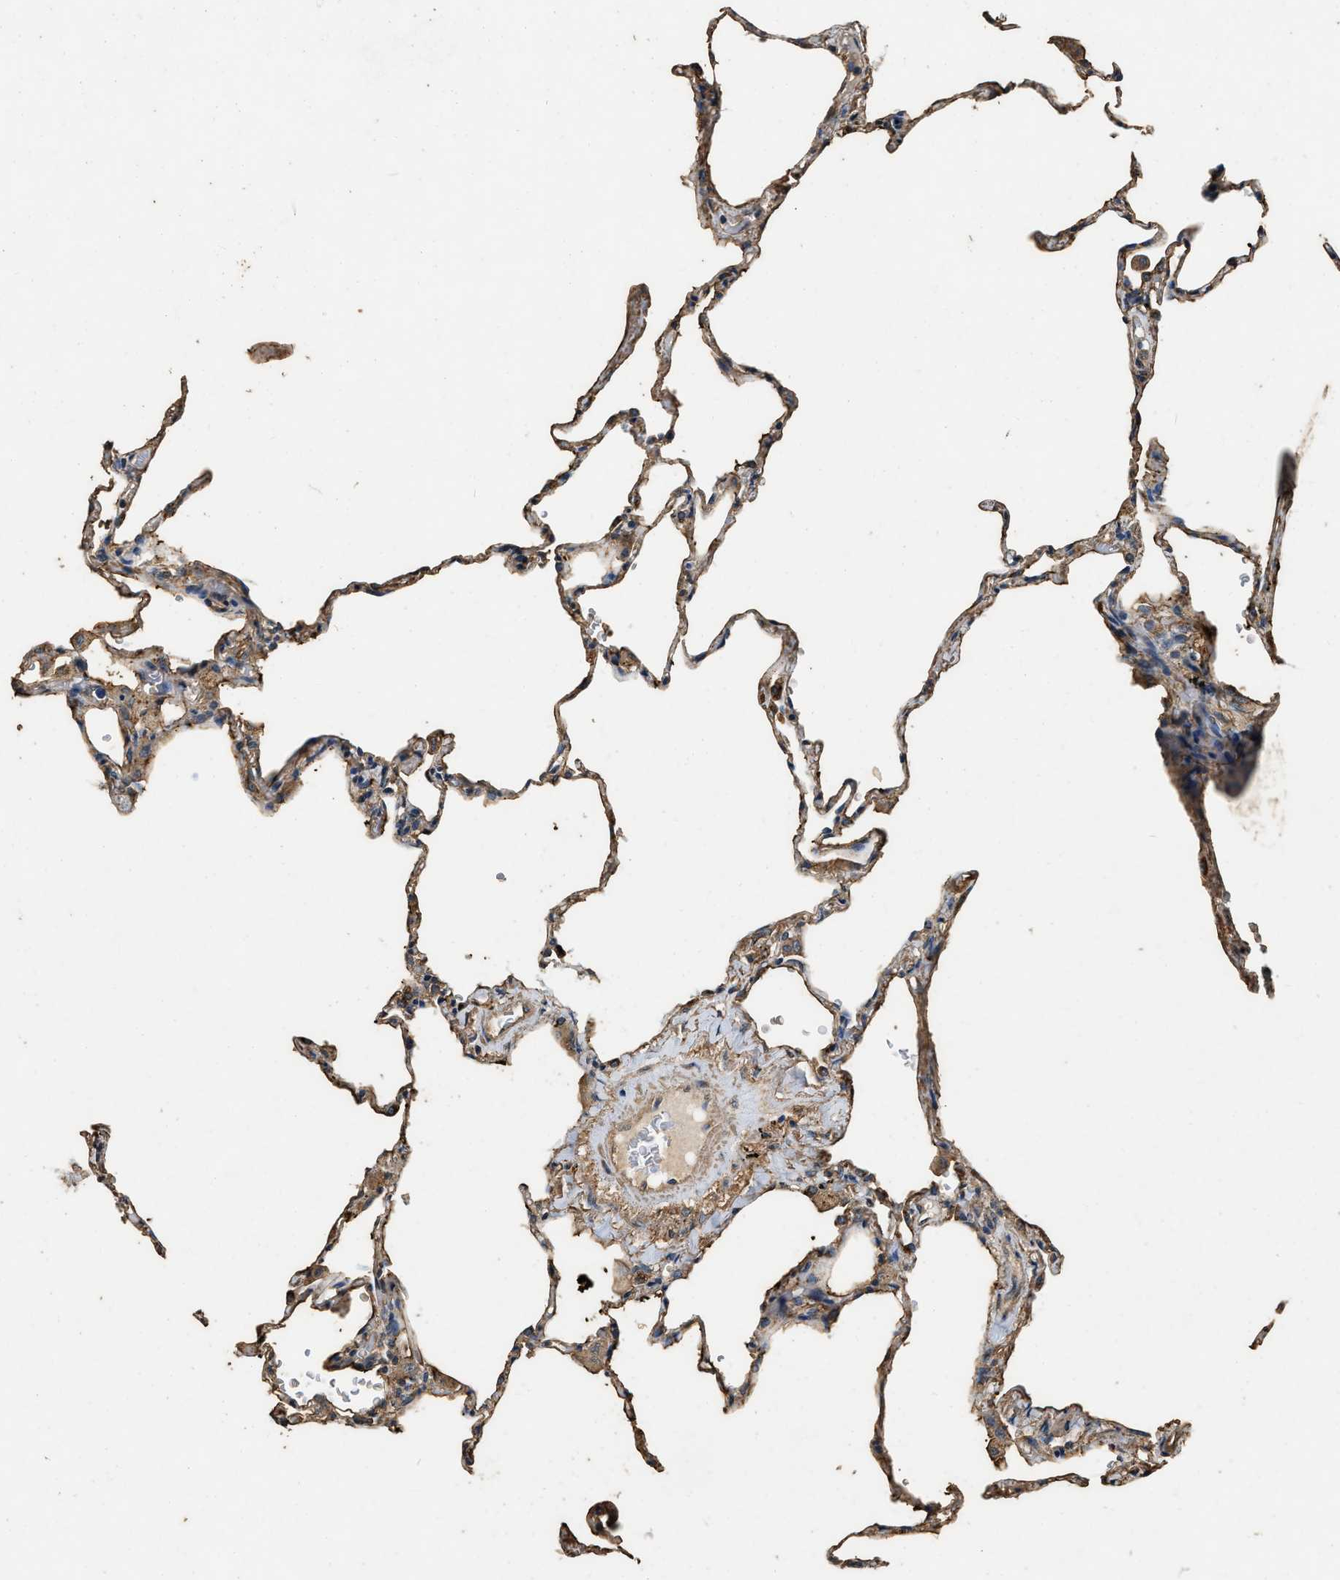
{"staining": {"intensity": "weak", "quantity": "25%-75%", "location": "cytoplasmic/membranous"}, "tissue": "lung", "cell_type": "Alveolar cells", "image_type": "normal", "snomed": [{"axis": "morphology", "description": "Normal tissue, NOS"}, {"axis": "topography", "description": "Lung"}], "caption": "Human lung stained for a protein (brown) exhibits weak cytoplasmic/membranous positive staining in about 25%-75% of alveolar cells.", "gene": "MIB1", "patient": {"sex": "male", "age": 59}}